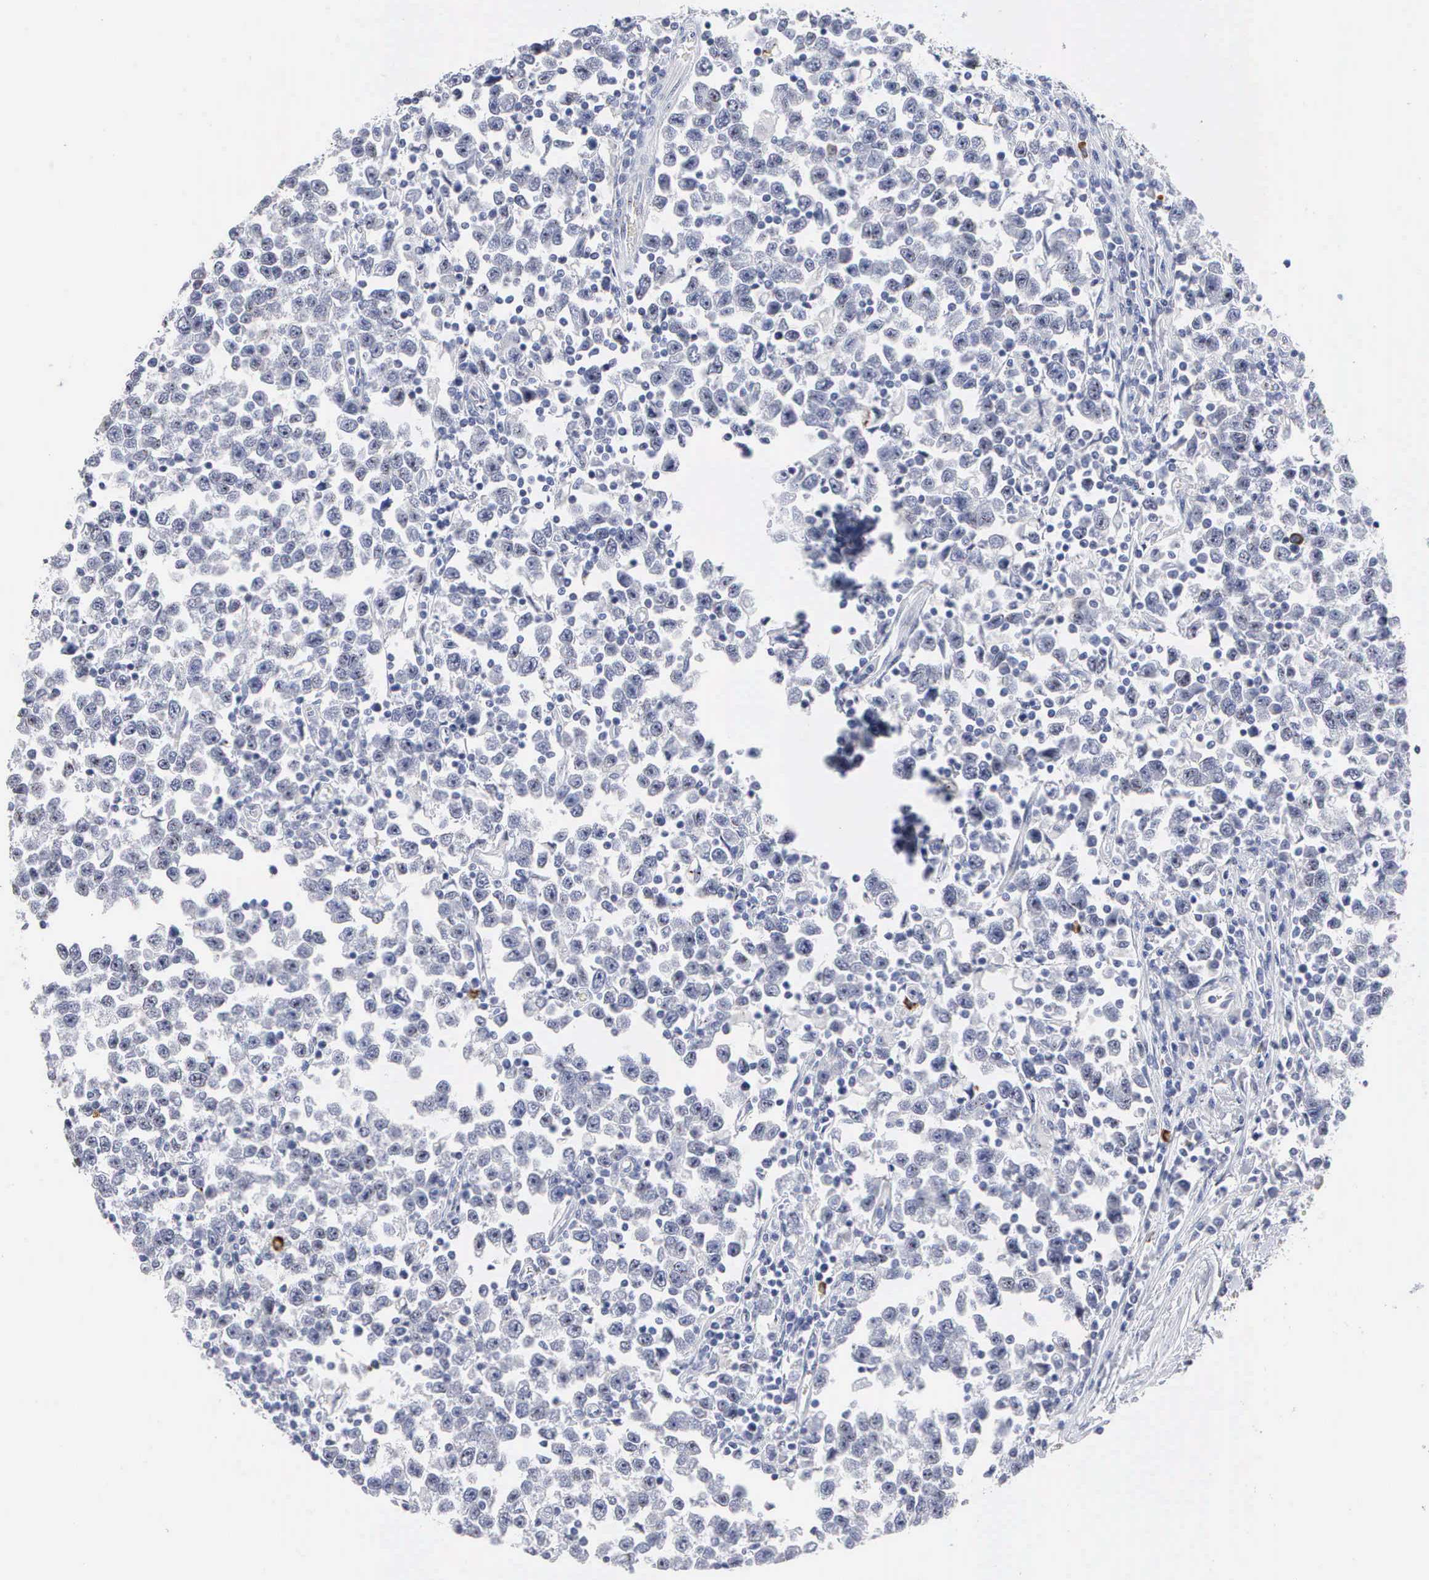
{"staining": {"intensity": "negative", "quantity": "none", "location": "none"}, "tissue": "testis cancer", "cell_type": "Tumor cells", "image_type": "cancer", "snomed": [{"axis": "morphology", "description": "Seminoma, NOS"}, {"axis": "topography", "description": "Testis"}], "caption": "The micrograph reveals no significant staining in tumor cells of testis cancer (seminoma).", "gene": "ASPHD2", "patient": {"sex": "male", "age": 43}}